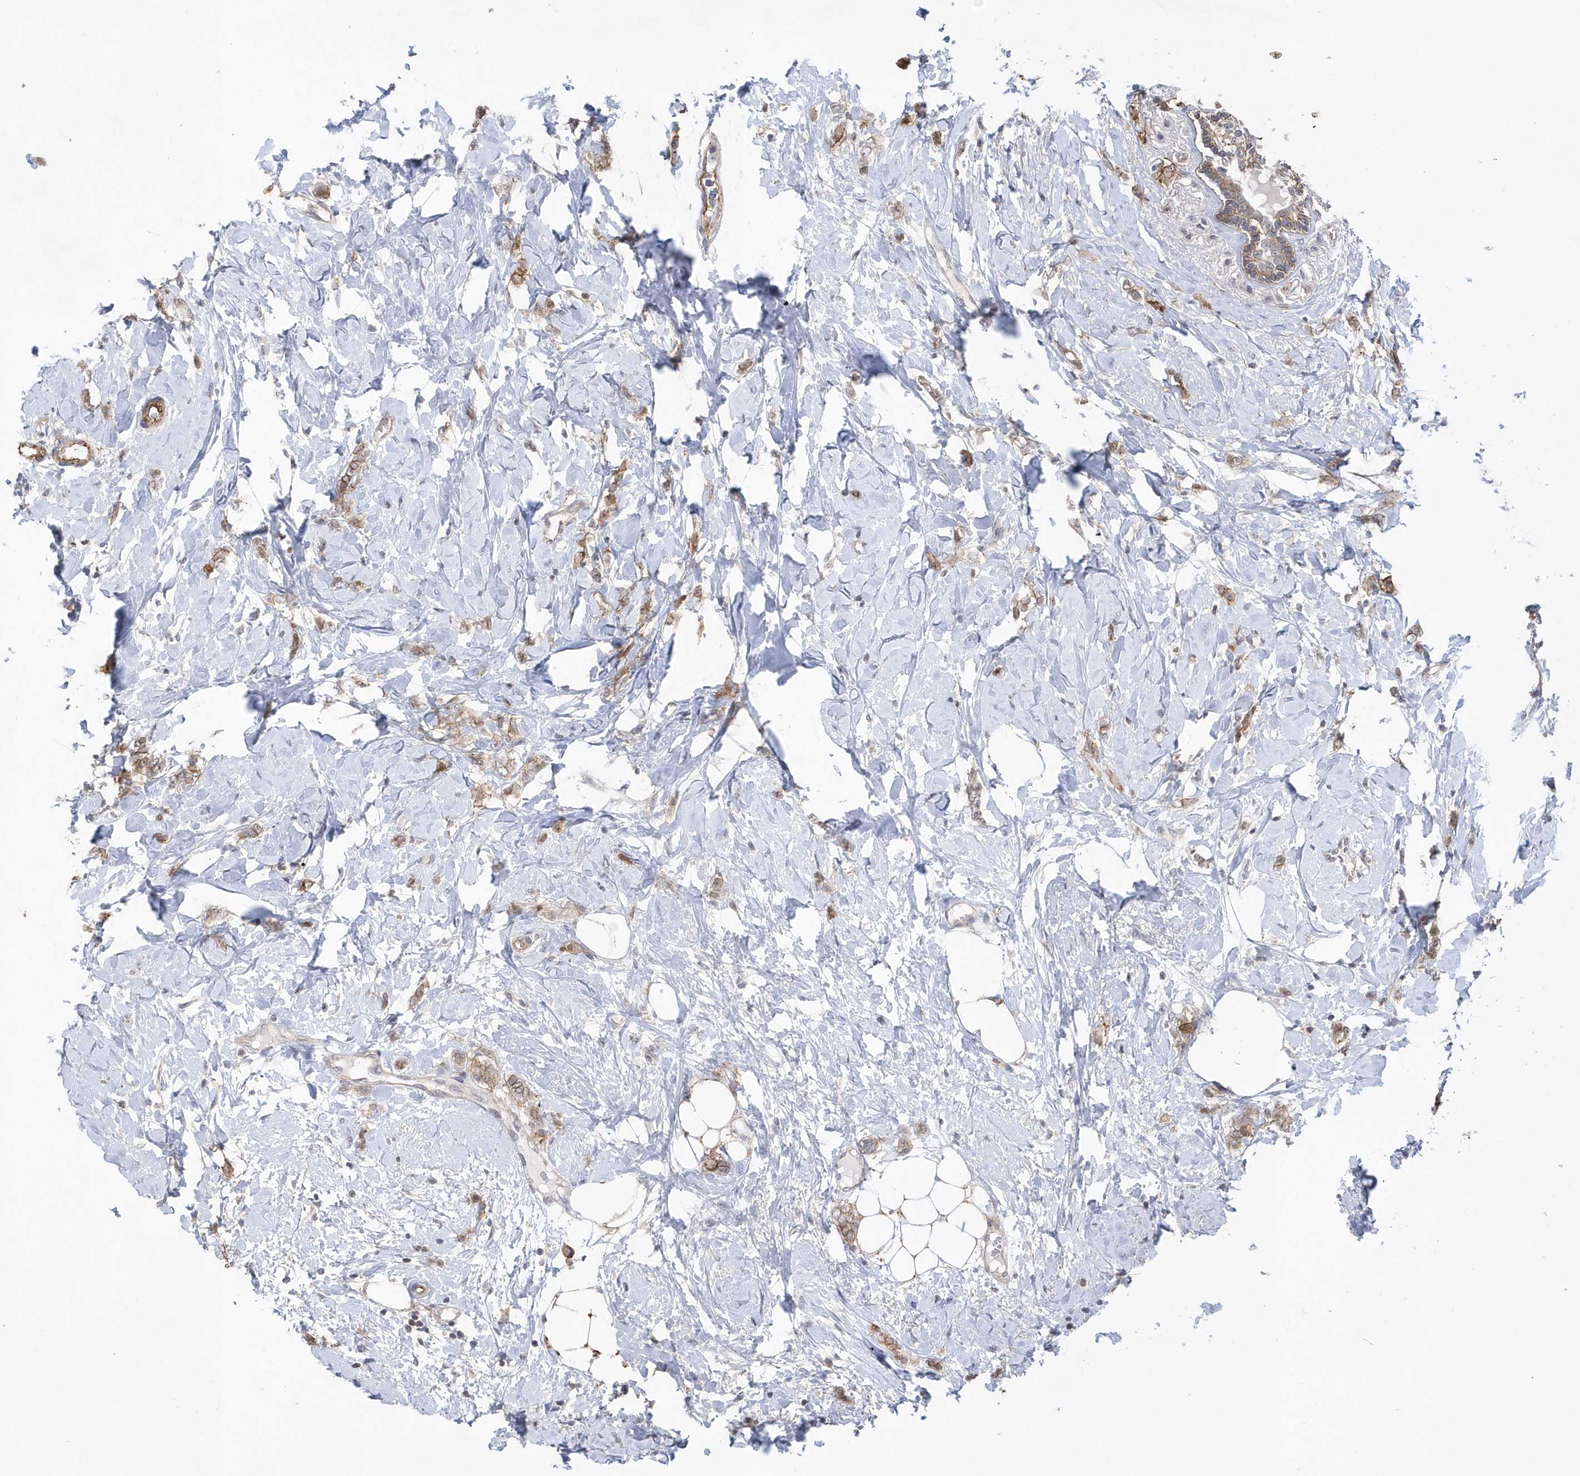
{"staining": {"intensity": "moderate", "quantity": "25%-75%", "location": "cytoplasmic/membranous"}, "tissue": "breast cancer", "cell_type": "Tumor cells", "image_type": "cancer", "snomed": [{"axis": "morphology", "description": "Normal tissue, NOS"}, {"axis": "morphology", "description": "Lobular carcinoma"}, {"axis": "topography", "description": "Breast"}], "caption": "Immunohistochemical staining of breast lobular carcinoma reveals medium levels of moderate cytoplasmic/membranous protein positivity in about 25%-75% of tumor cells.", "gene": "CRIP3", "patient": {"sex": "female", "age": 47}}